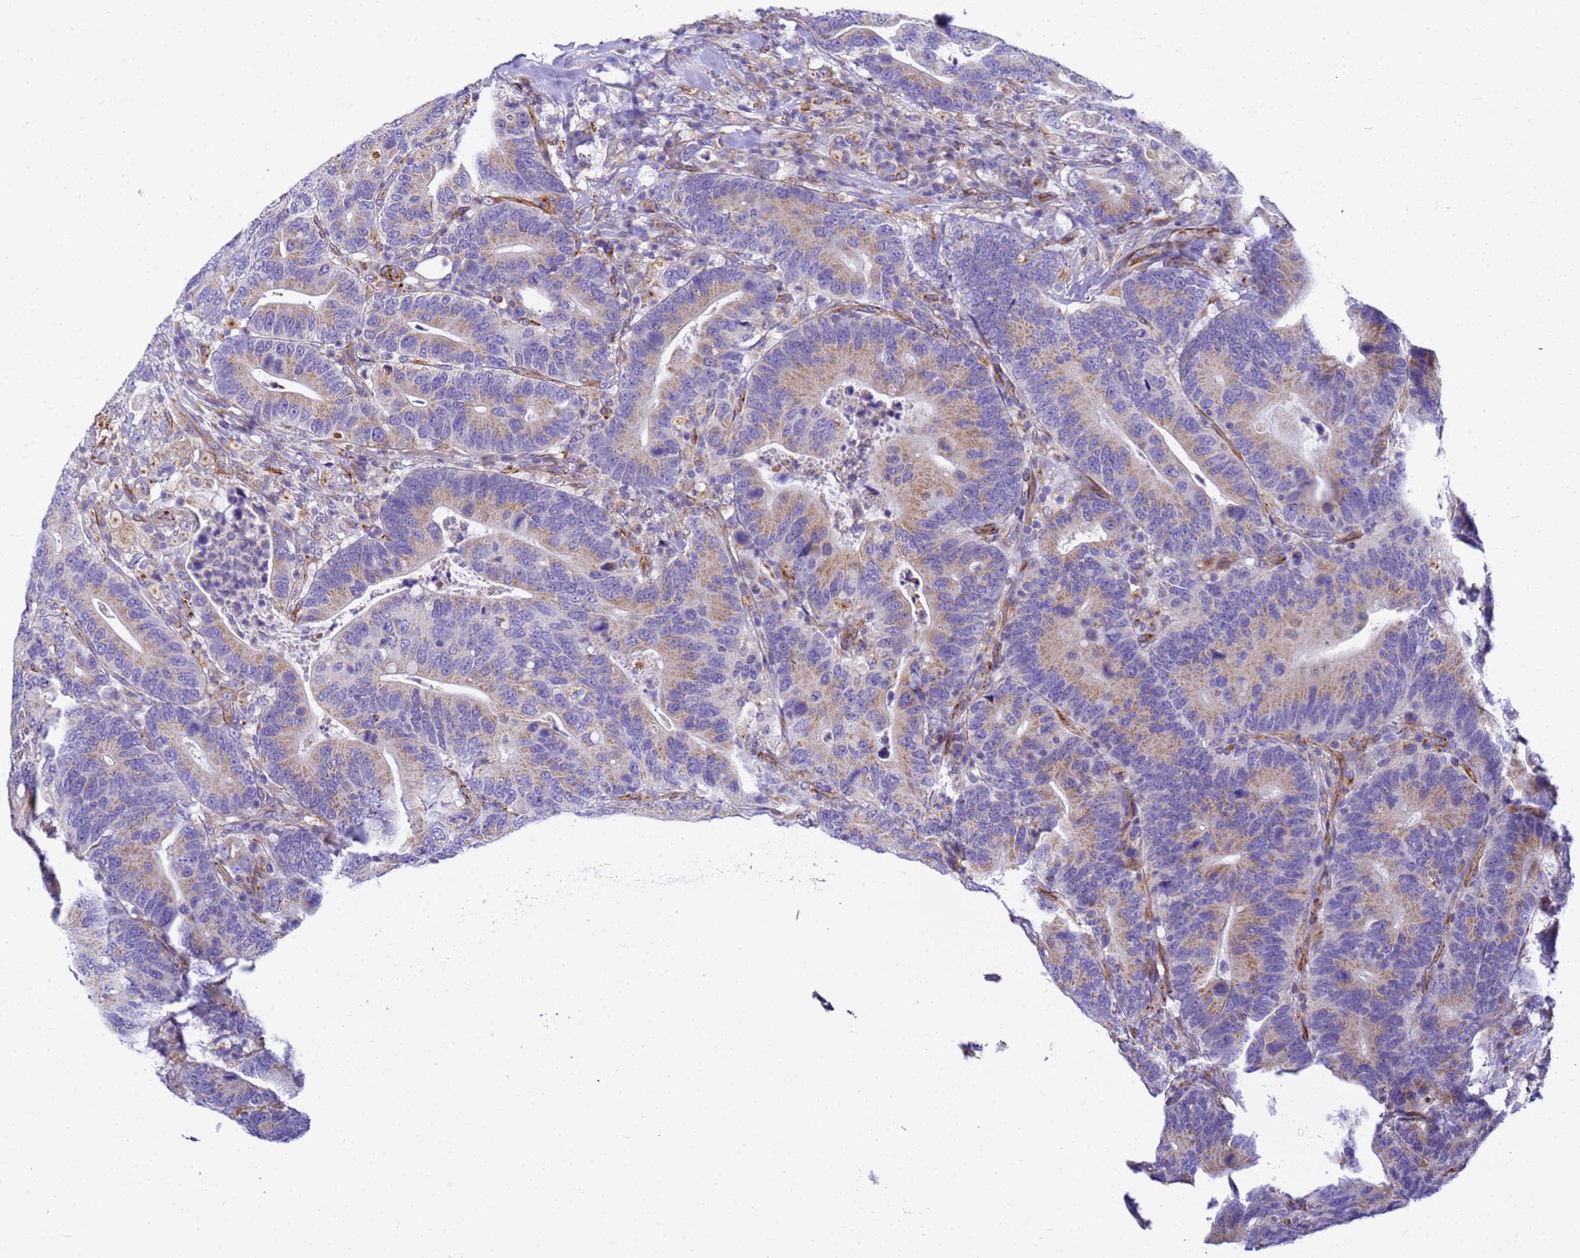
{"staining": {"intensity": "moderate", "quantity": ">75%", "location": "cytoplasmic/membranous"}, "tissue": "colorectal cancer", "cell_type": "Tumor cells", "image_type": "cancer", "snomed": [{"axis": "morphology", "description": "Adenocarcinoma, NOS"}, {"axis": "topography", "description": "Colon"}], "caption": "Colorectal adenocarcinoma was stained to show a protein in brown. There is medium levels of moderate cytoplasmic/membranous expression in about >75% of tumor cells. The protein is shown in brown color, while the nuclei are stained blue.", "gene": "UBXN2B", "patient": {"sex": "female", "age": 66}}